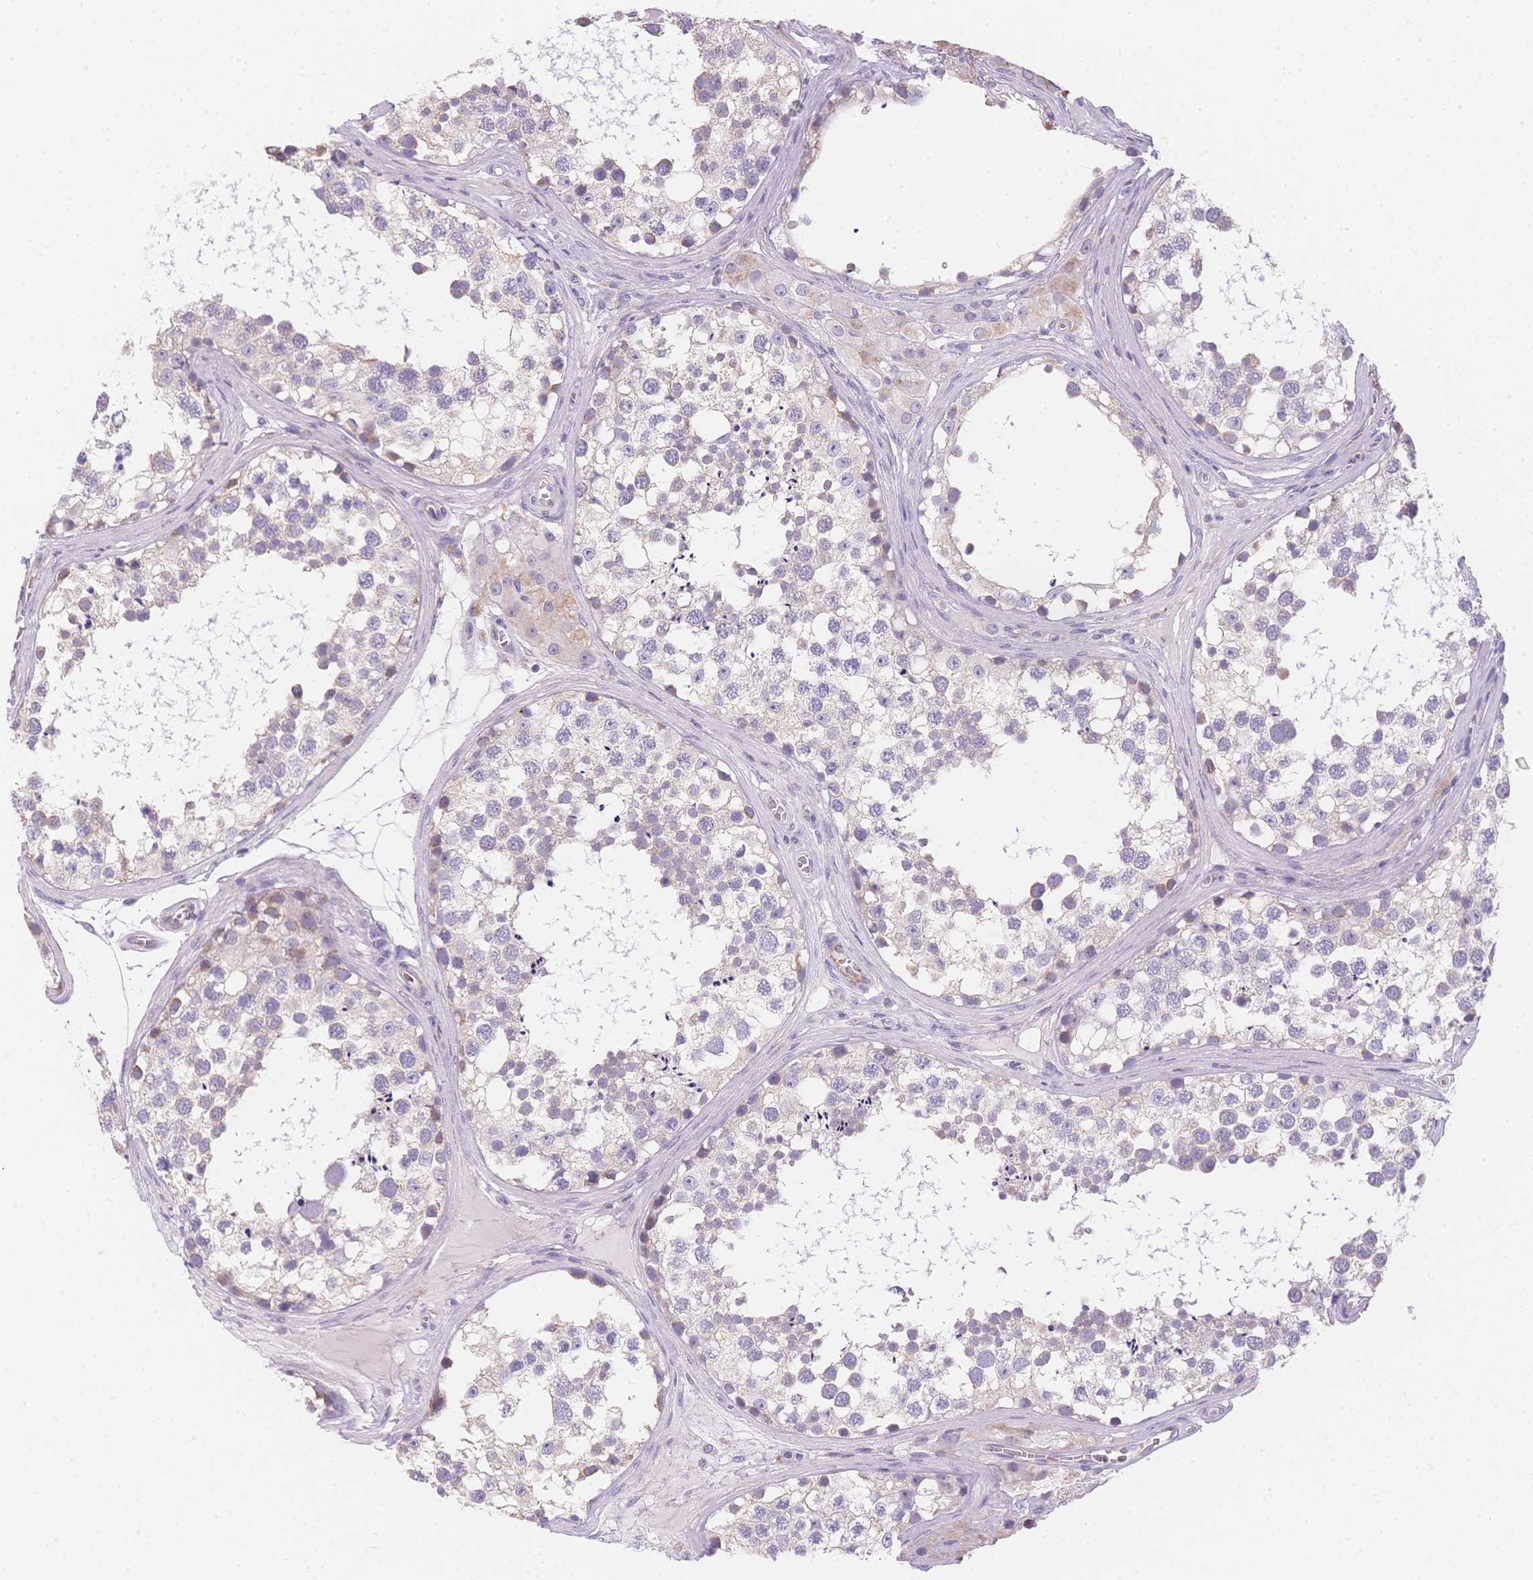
{"staining": {"intensity": "weak", "quantity": "<25%", "location": "cytoplasmic/membranous"}, "tissue": "testis", "cell_type": "Cells in seminiferous ducts", "image_type": "normal", "snomed": [{"axis": "morphology", "description": "Normal tissue, NOS"}, {"axis": "morphology", "description": "Seminoma, NOS"}, {"axis": "topography", "description": "Testis"}], "caption": "An image of human testis is negative for staining in cells in seminiferous ducts. Brightfield microscopy of immunohistochemistry (IHC) stained with DAB (3,3'-diaminobenzidine) (brown) and hematoxylin (blue), captured at high magnification.", "gene": "SMYD1", "patient": {"sex": "male", "age": 65}}